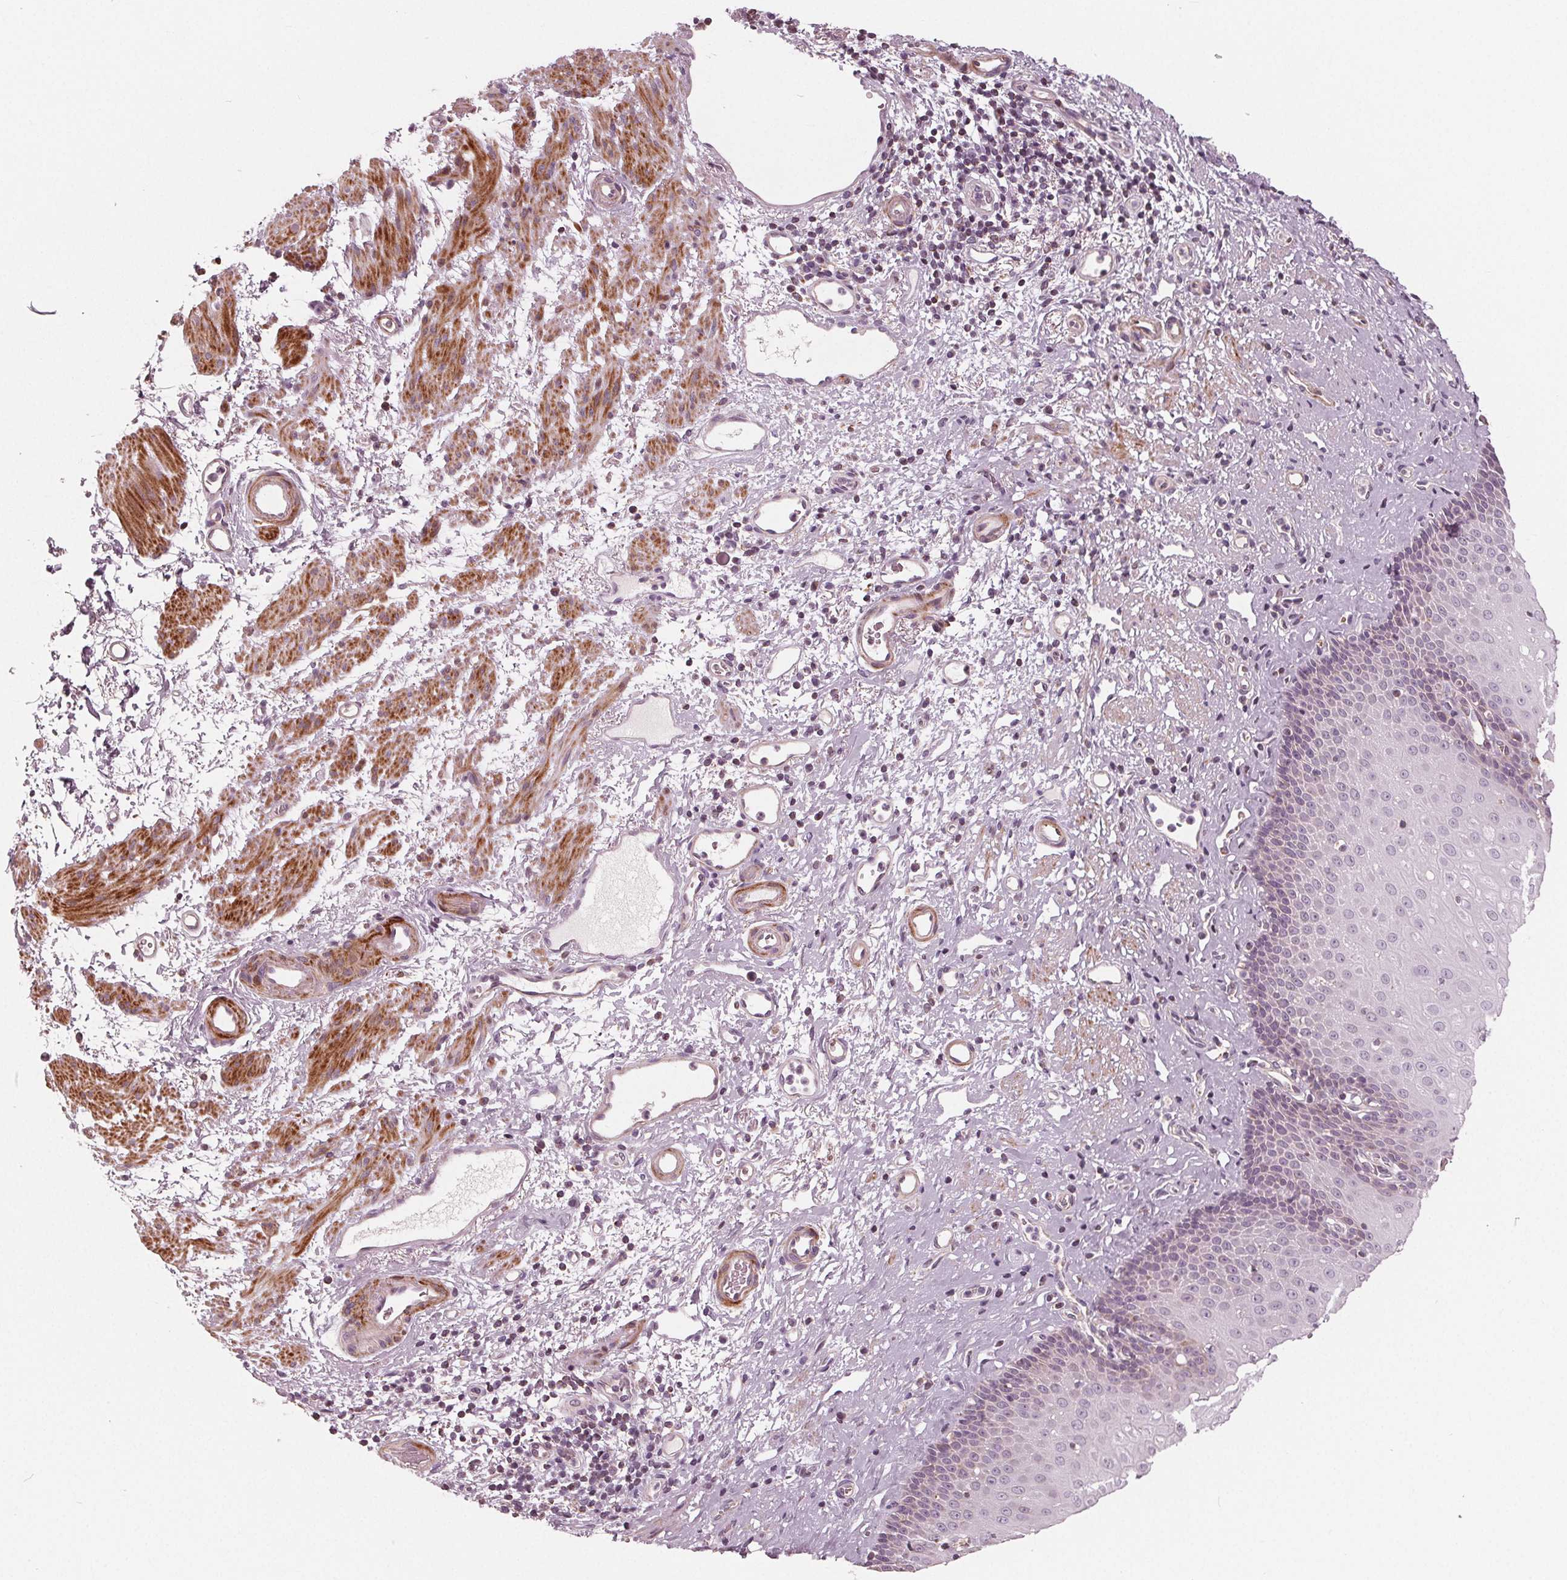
{"staining": {"intensity": "negative", "quantity": "none", "location": "none"}, "tissue": "esophagus", "cell_type": "Squamous epithelial cells", "image_type": "normal", "snomed": [{"axis": "morphology", "description": "Normal tissue, NOS"}, {"axis": "topography", "description": "Esophagus"}], "caption": "This is an immunohistochemistry image of unremarkable human esophagus. There is no positivity in squamous epithelial cells.", "gene": "DCAF4L2", "patient": {"sex": "female", "age": 68}}